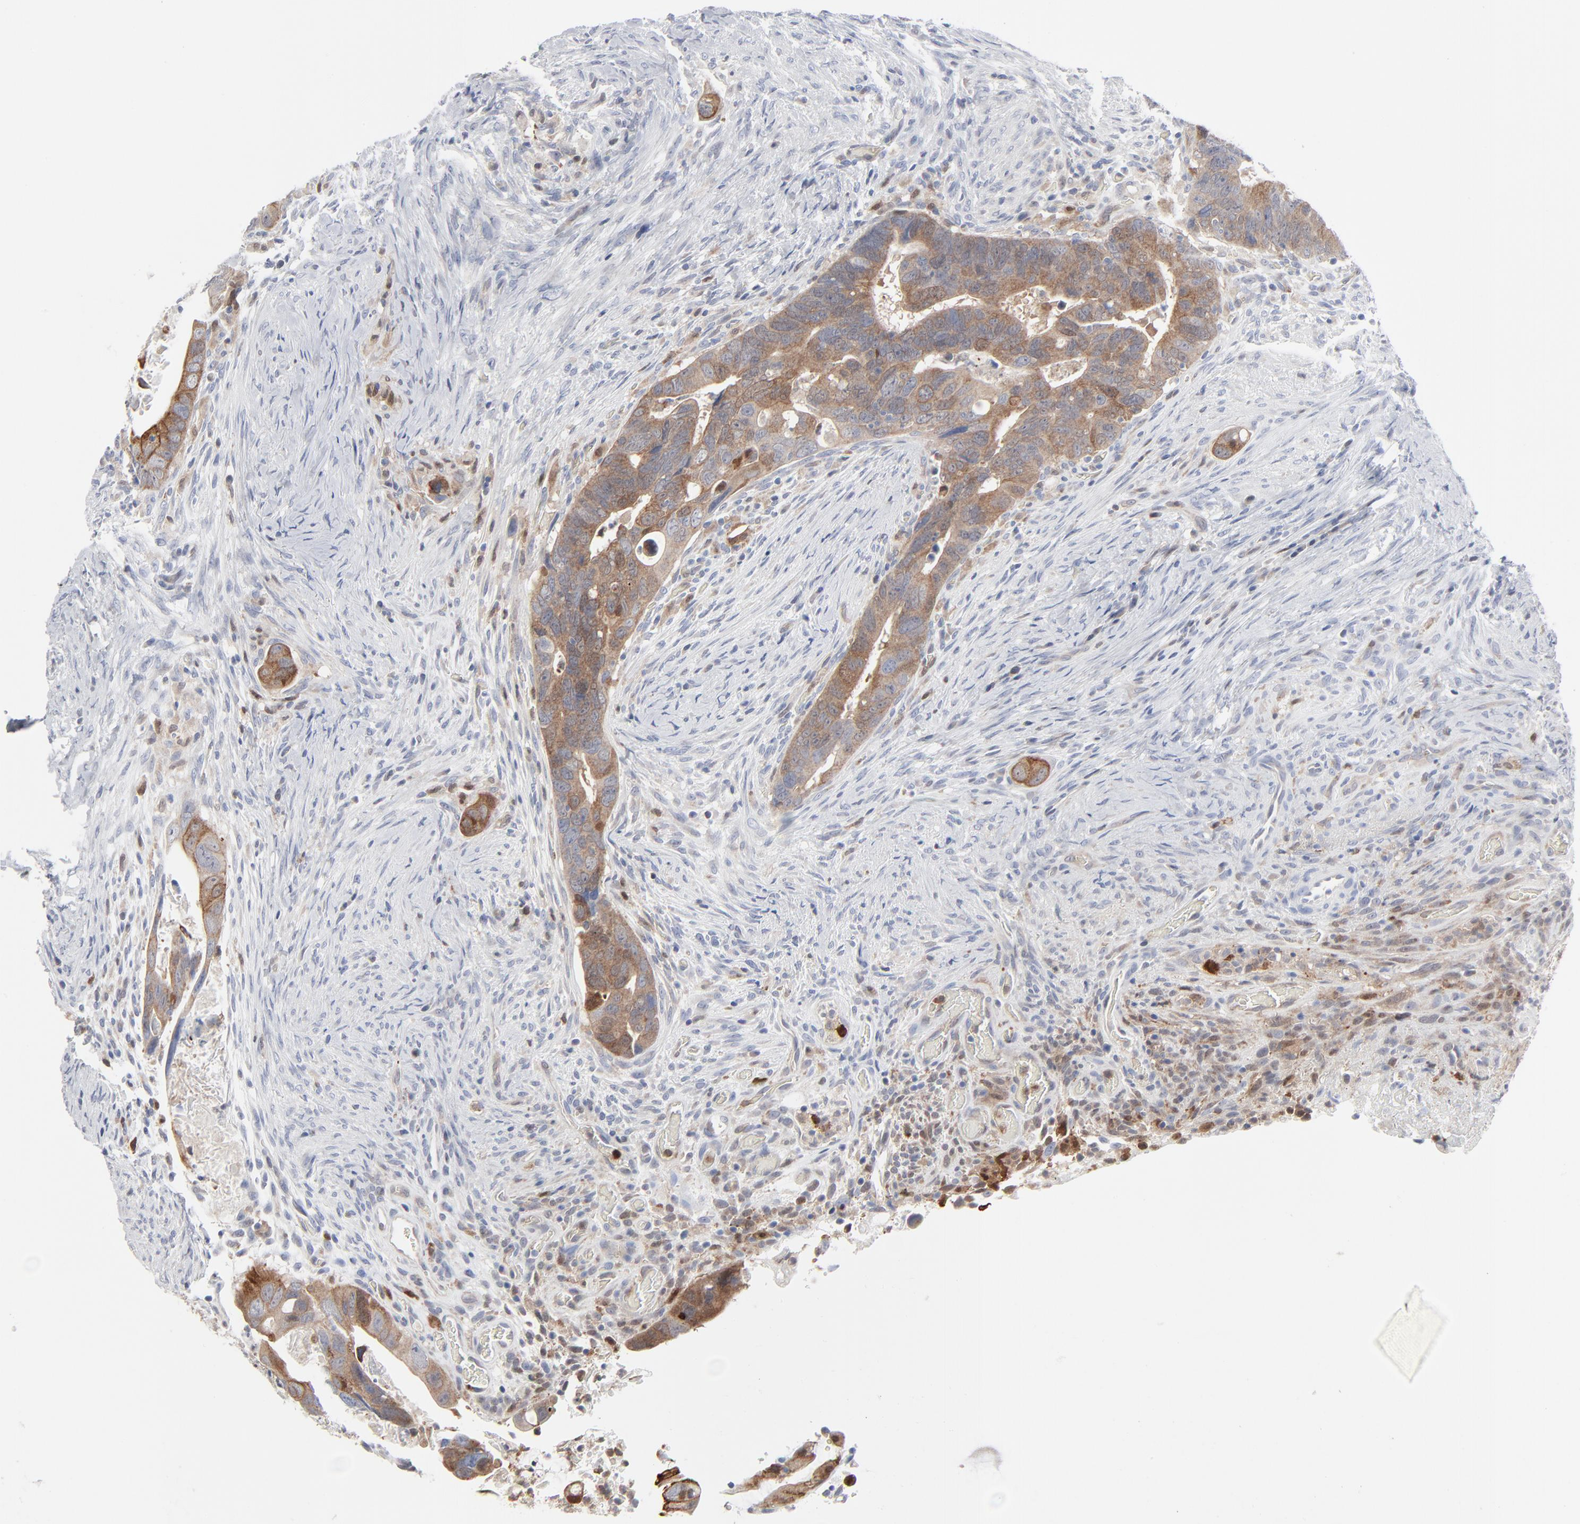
{"staining": {"intensity": "weak", "quantity": ">75%", "location": "cytoplasmic/membranous"}, "tissue": "colorectal cancer", "cell_type": "Tumor cells", "image_type": "cancer", "snomed": [{"axis": "morphology", "description": "Adenocarcinoma, NOS"}, {"axis": "topography", "description": "Rectum"}], "caption": "Approximately >75% of tumor cells in human adenocarcinoma (colorectal) reveal weak cytoplasmic/membranous protein expression as visualized by brown immunohistochemical staining.", "gene": "BID", "patient": {"sex": "male", "age": 53}}